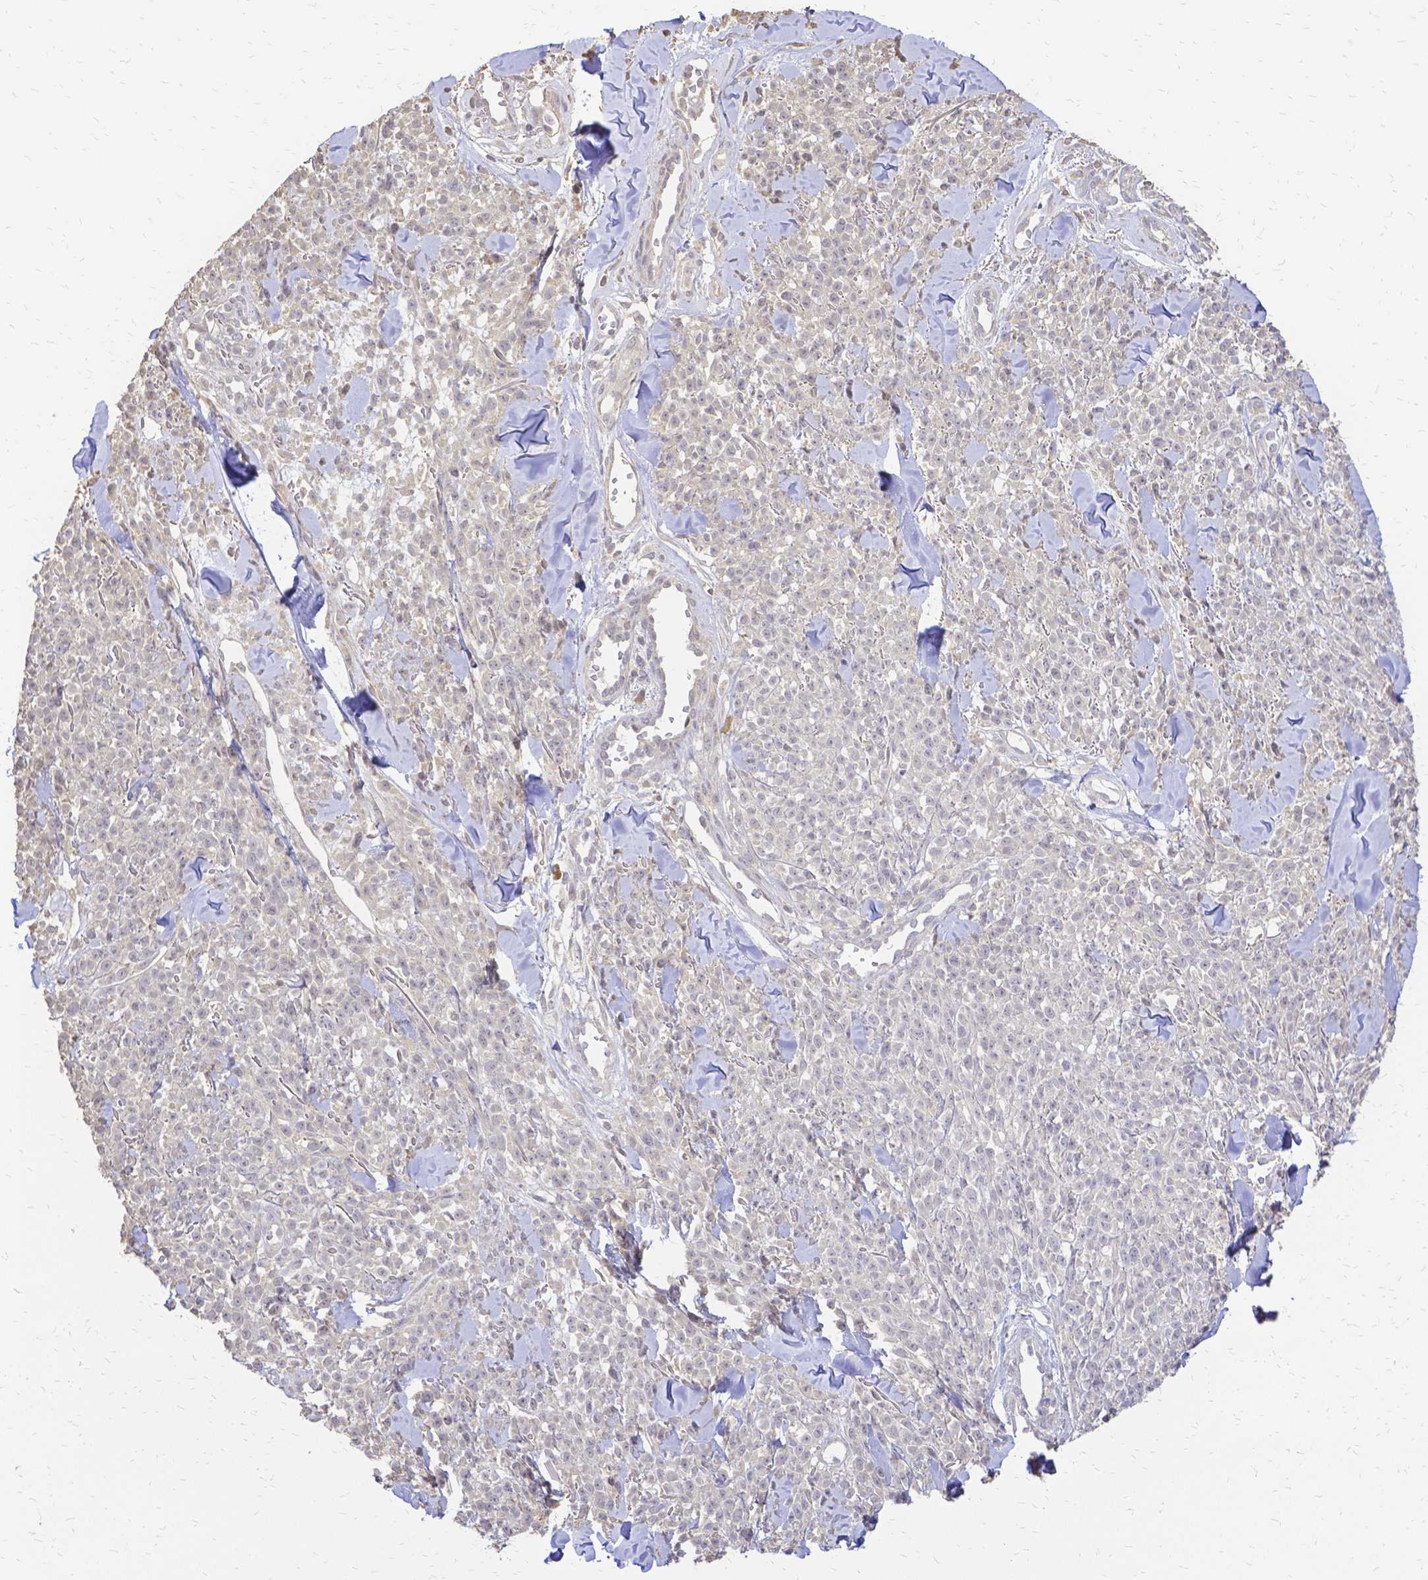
{"staining": {"intensity": "negative", "quantity": "none", "location": "none"}, "tissue": "melanoma", "cell_type": "Tumor cells", "image_type": "cancer", "snomed": [{"axis": "morphology", "description": "Malignant melanoma, NOS"}, {"axis": "topography", "description": "Skin"}, {"axis": "topography", "description": "Skin of trunk"}], "caption": "This micrograph is of malignant melanoma stained with immunohistochemistry (IHC) to label a protein in brown with the nuclei are counter-stained blue. There is no expression in tumor cells. Nuclei are stained in blue.", "gene": "CIB1", "patient": {"sex": "male", "age": 74}}